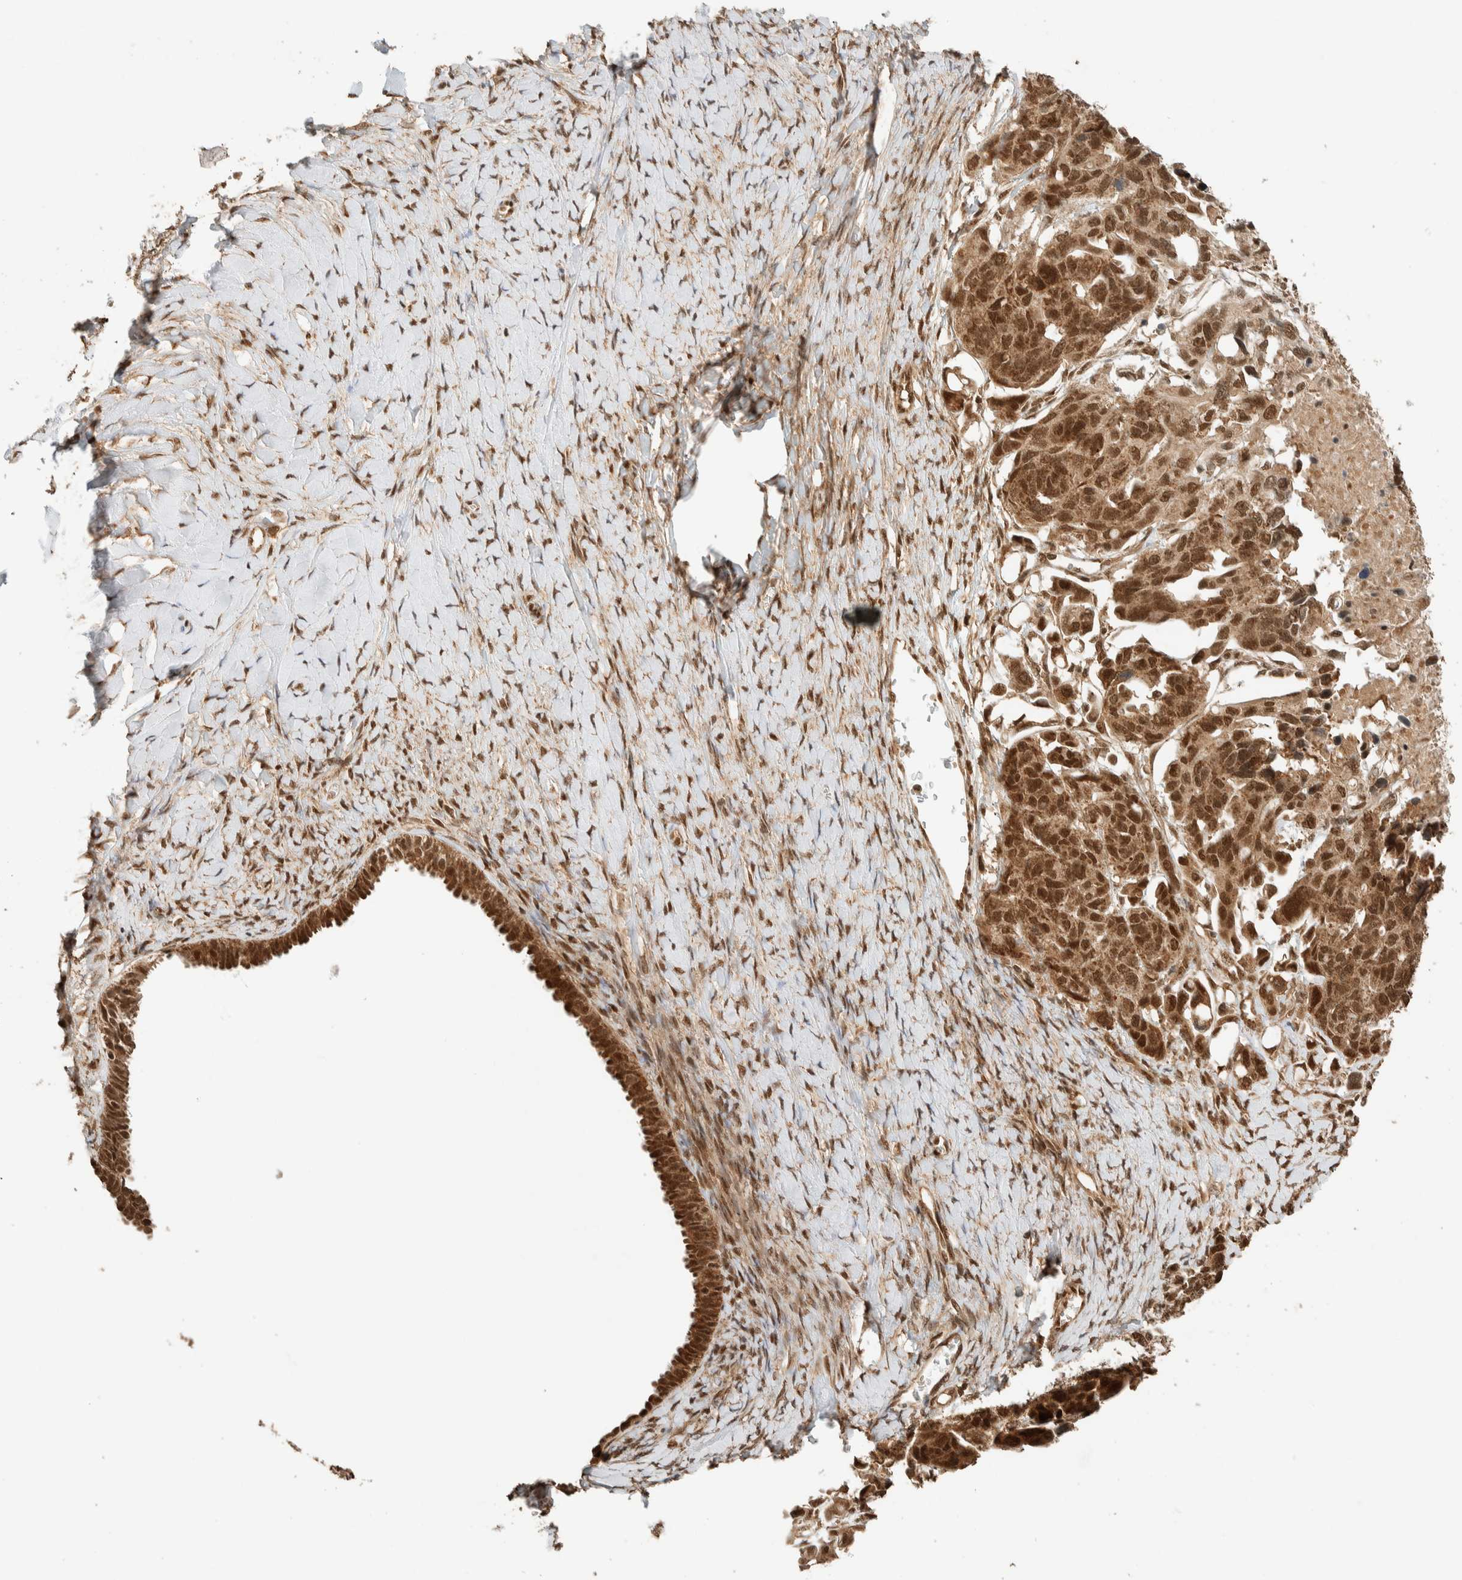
{"staining": {"intensity": "strong", "quantity": ">75%", "location": "cytoplasmic/membranous,nuclear"}, "tissue": "ovarian cancer", "cell_type": "Tumor cells", "image_type": "cancer", "snomed": [{"axis": "morphology", "description": "Cystadenocarcinoma, serous, NOS"}, {"axis": "topography", "description": "Ovary"}], "caption": "The histopathology image shows immunohistochemical staining of ovarian cancer (serous cystadenocarcinoma). There is strong cytoplasmic/membranous and nuclear positivity is present in approximately >75% of tumor cells.", "gene": "ZBTB2", "patient": {"sex": "female", "age": 79}}